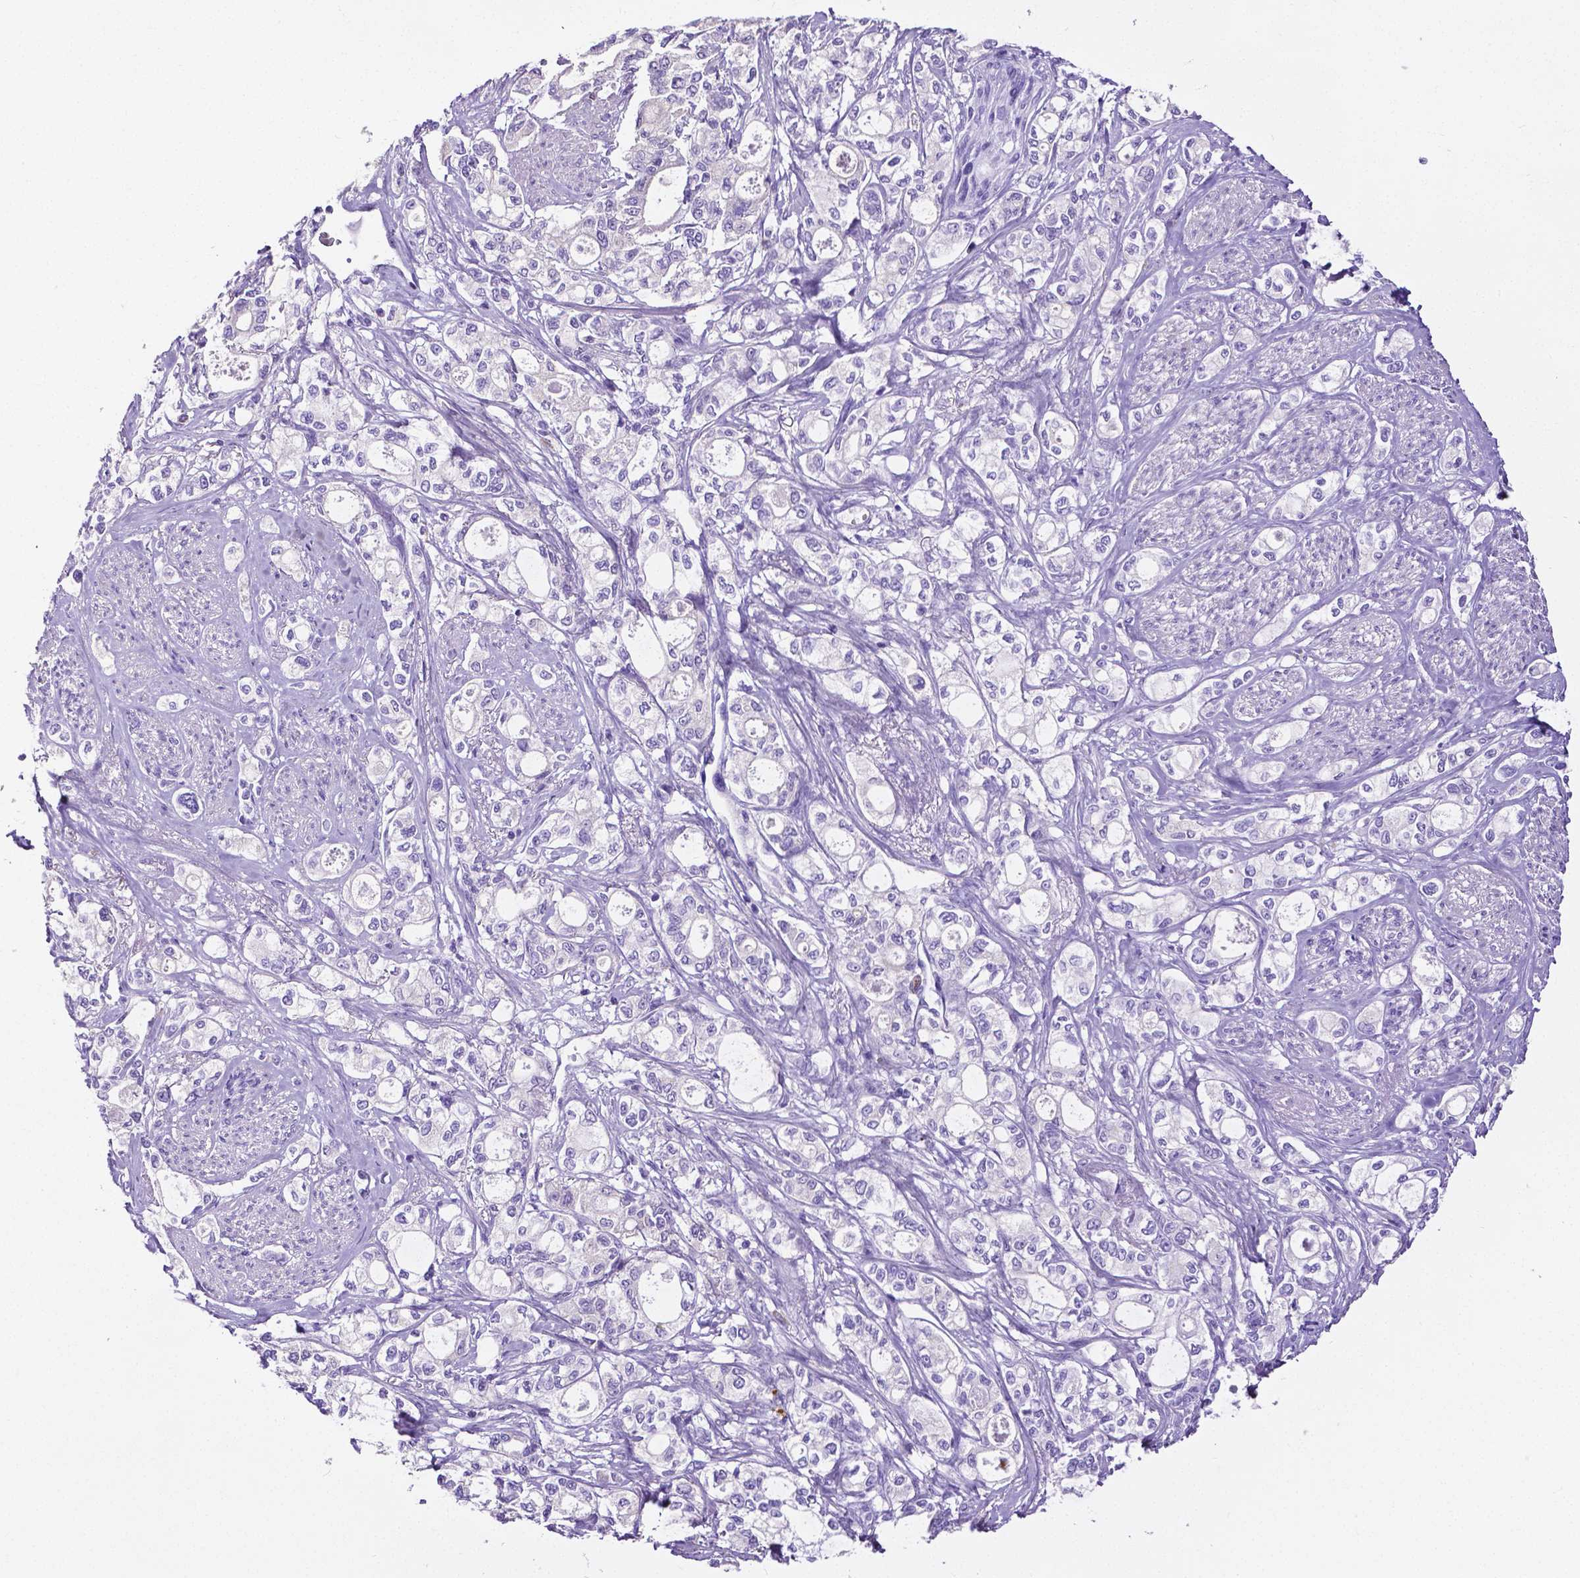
{"staining": {"intensity": "negative", "quantity": "none", "location": "none"}, "tissue": "stomach cancer", "cell_type": "Tumor cells", "image_type": "cancer", "snomed": [{"axis": "morphology", "description": "Adenocarcinoma, NOS"}, {"axis": "topography", "description": "Stomach"}], "caption": "This micrograph is of stomach cancer stained with immunohistochemistry (IHC) to label a protein in brown with the nuclei are counter-stained blue. There is no expression in tumor cells. (Stains: DAB immunohistochemistry (IHC) with hematoxylin counter stain, Microscopy: brightfield microscopy at high magnification).", "gene": "MMP9", "patient": {"sex": "male", "age": 63}}